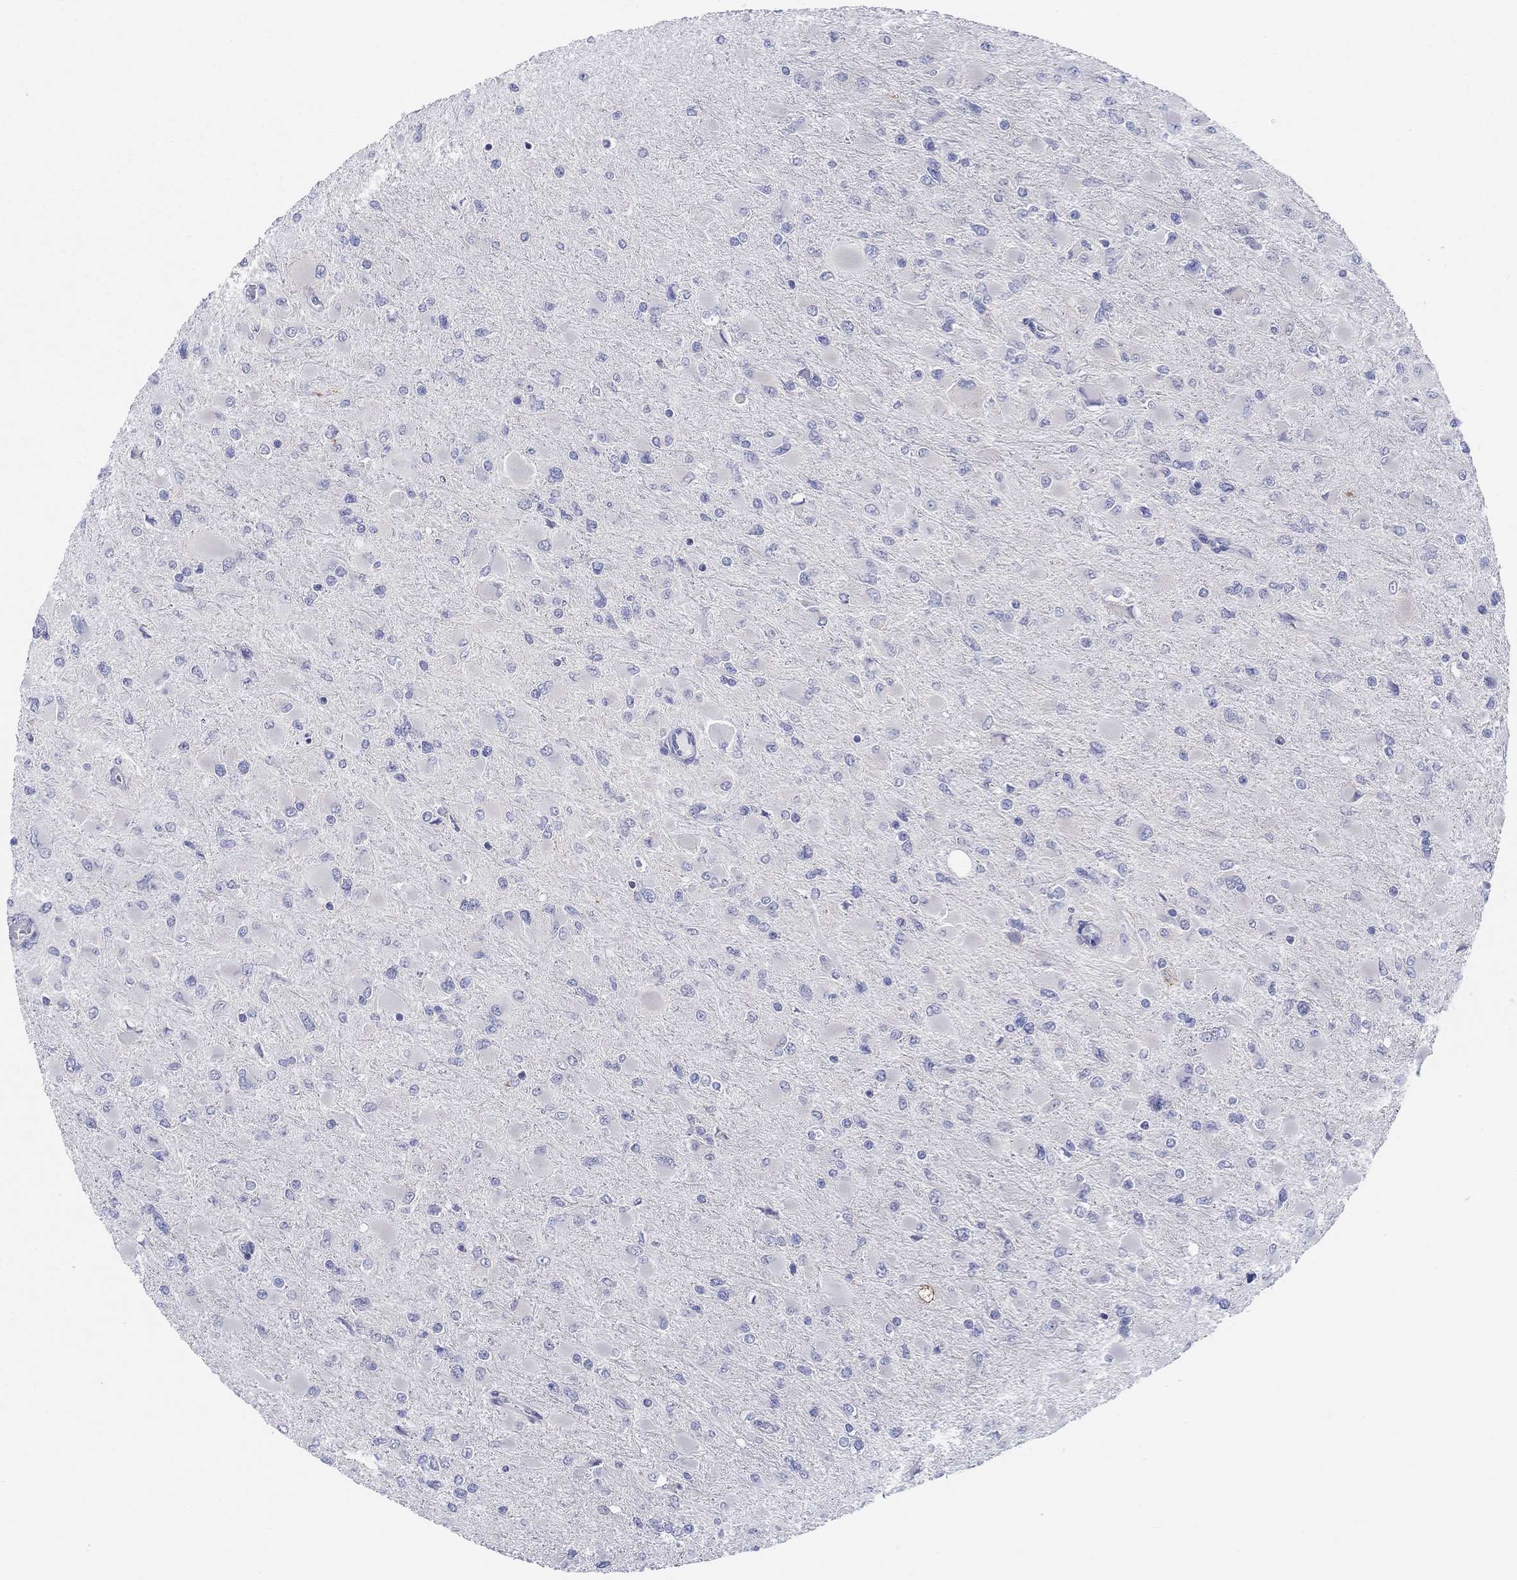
{"staining": {"intensity": "negative", "quantity": "none", "location": "none"}, "tissue": "glioma", "cell_type": "Tumor cells", "image_type": "cancer", "snomed": [{"axis": "morphology", "description": "Glioma, malignant, High grade"}, {"axis": "topography", "description": "Cerebral cortex"}], "caption": "This is an IHC photomicrograph of human malignant glioma (high-grade). There is no positivity in tumor cells.", "gene": "HAPLN4", "patient": {"sex": "female", "age": 36}}